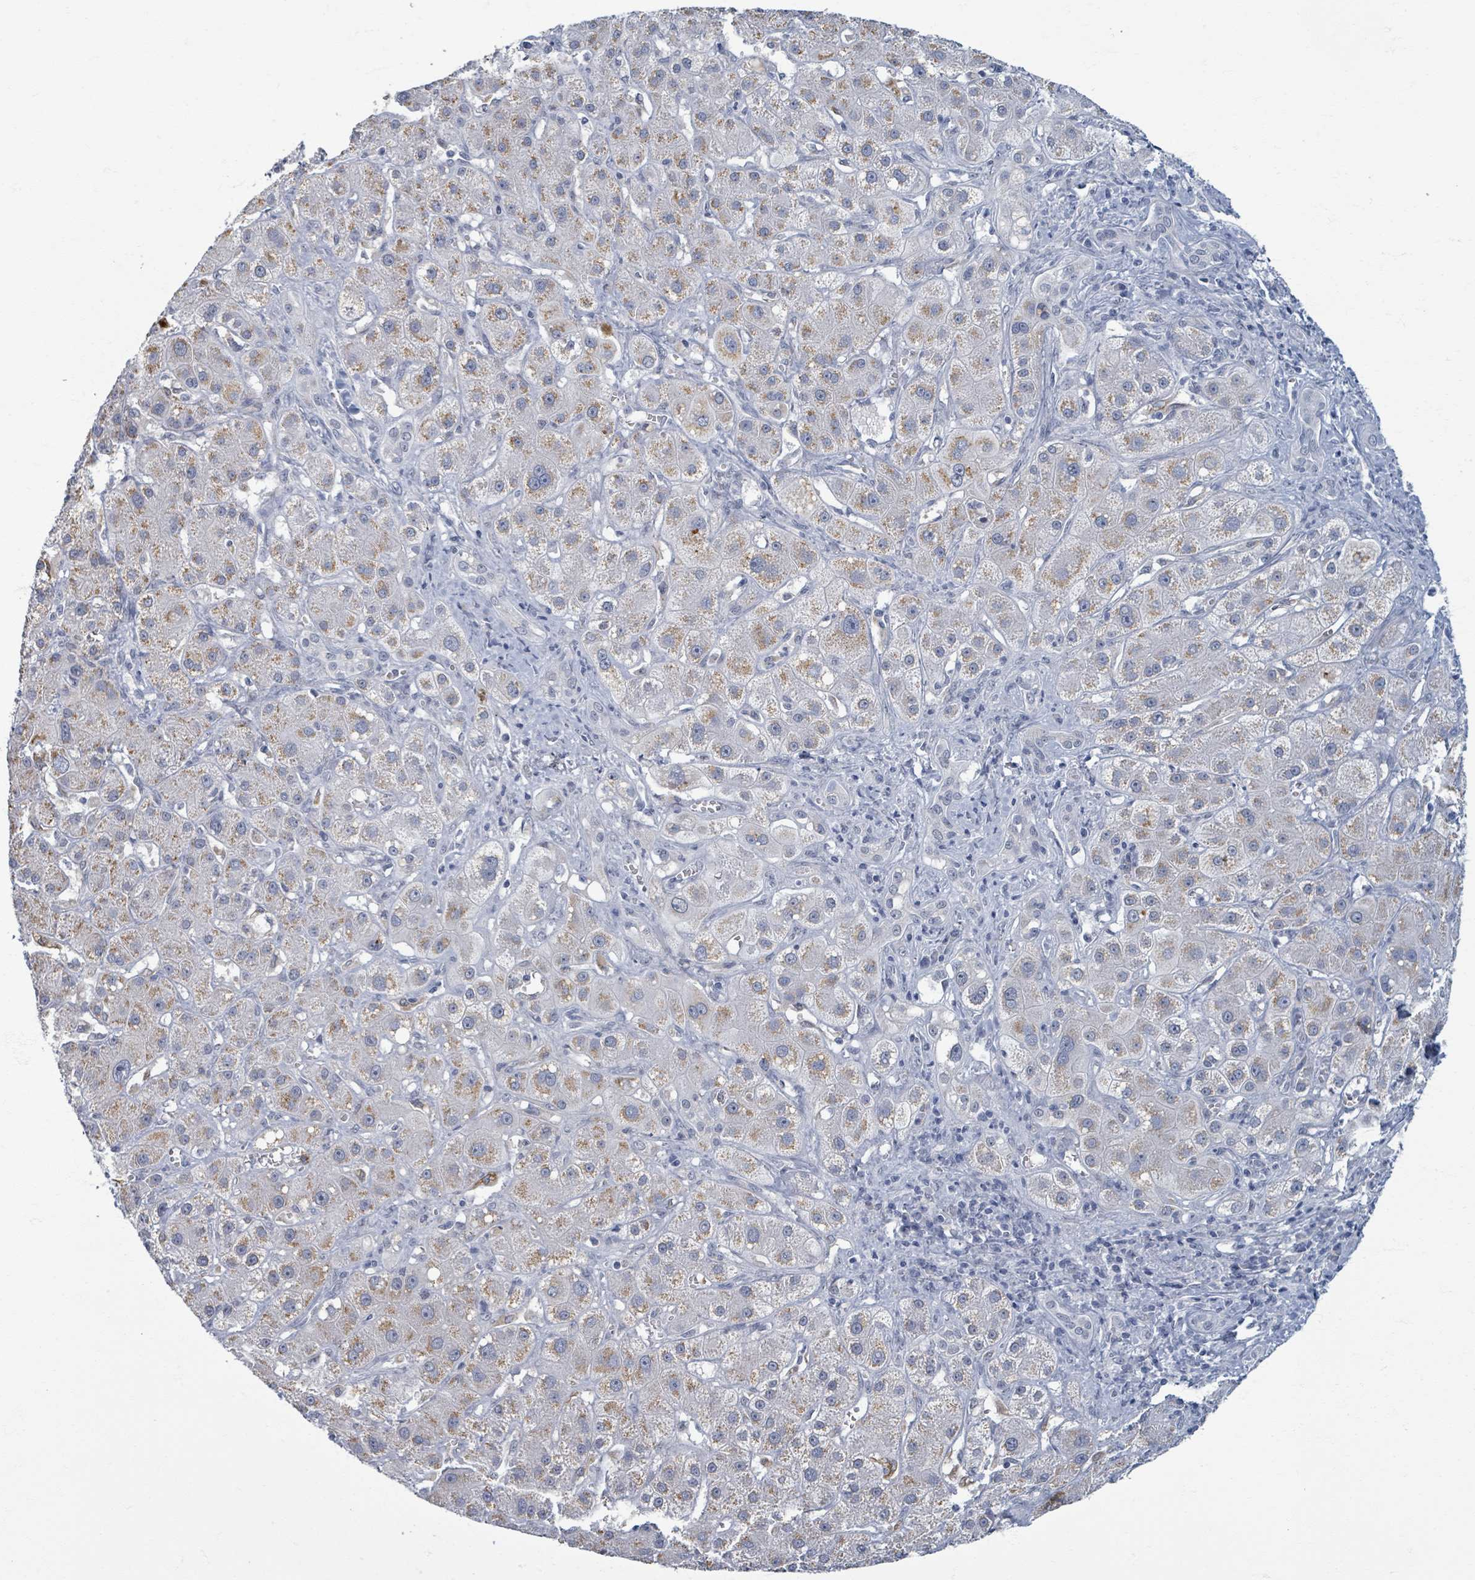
{"staining": {"intensity": "negative", "quantity": "none", "location": "none"}, "tissue": "liver cancer", "cell_type": "Tumor cells", "image_type": "cancer", "snomed": [{"axis": "morphology", "description": "Cholangiocarcinoma"}, {"axis": "topography", "description": "Liver"}], "caption": "Image shows no protein positivity in tumor cells of liver cancer (cholangiocarcinoma) tissue.", "gene": "WNT11", "patient": {"sex": "male", "age": 67}}